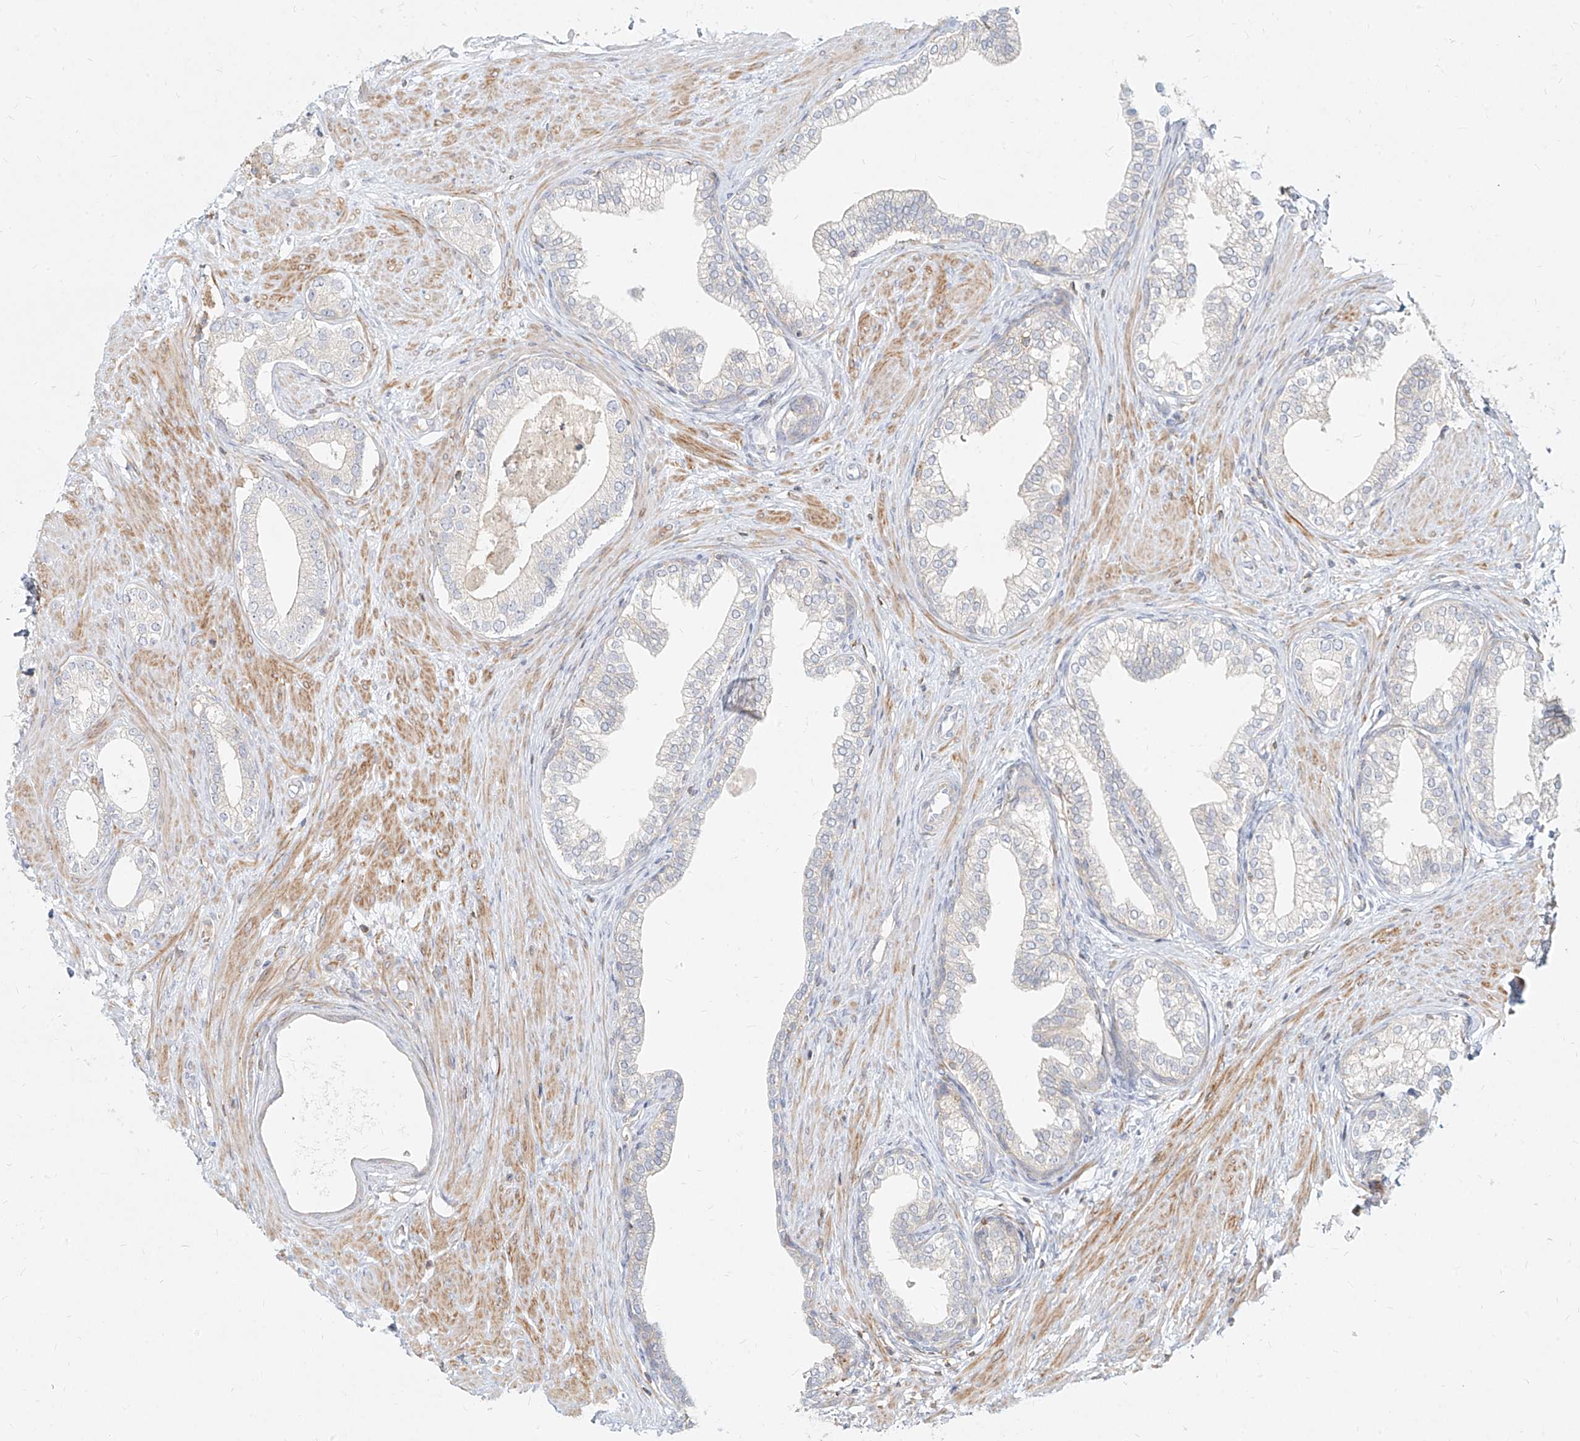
{"staining": {"intensity": "negative", "quantity": "none", "location": "none"}, "tissue": "prostate cancer", "cell_type": "Tumor cells", "image_type": "cancer", "snomed": [{"axis": "morphology", "description": "Adenocarcinoma, High grade"}, {"axis": "topography", "description": "Prostate"}], "caption": "Image shows no protein staining in tumor cells of prostate cancer (adenocarcinoma (high-grade)) tissue. (DAB (3,3'-diaminobenzidine) immunohistochemistry with hematoxylin counter stain).", "gene": "SLC2A12", "patient": {"sex": "male", "age": 63}}